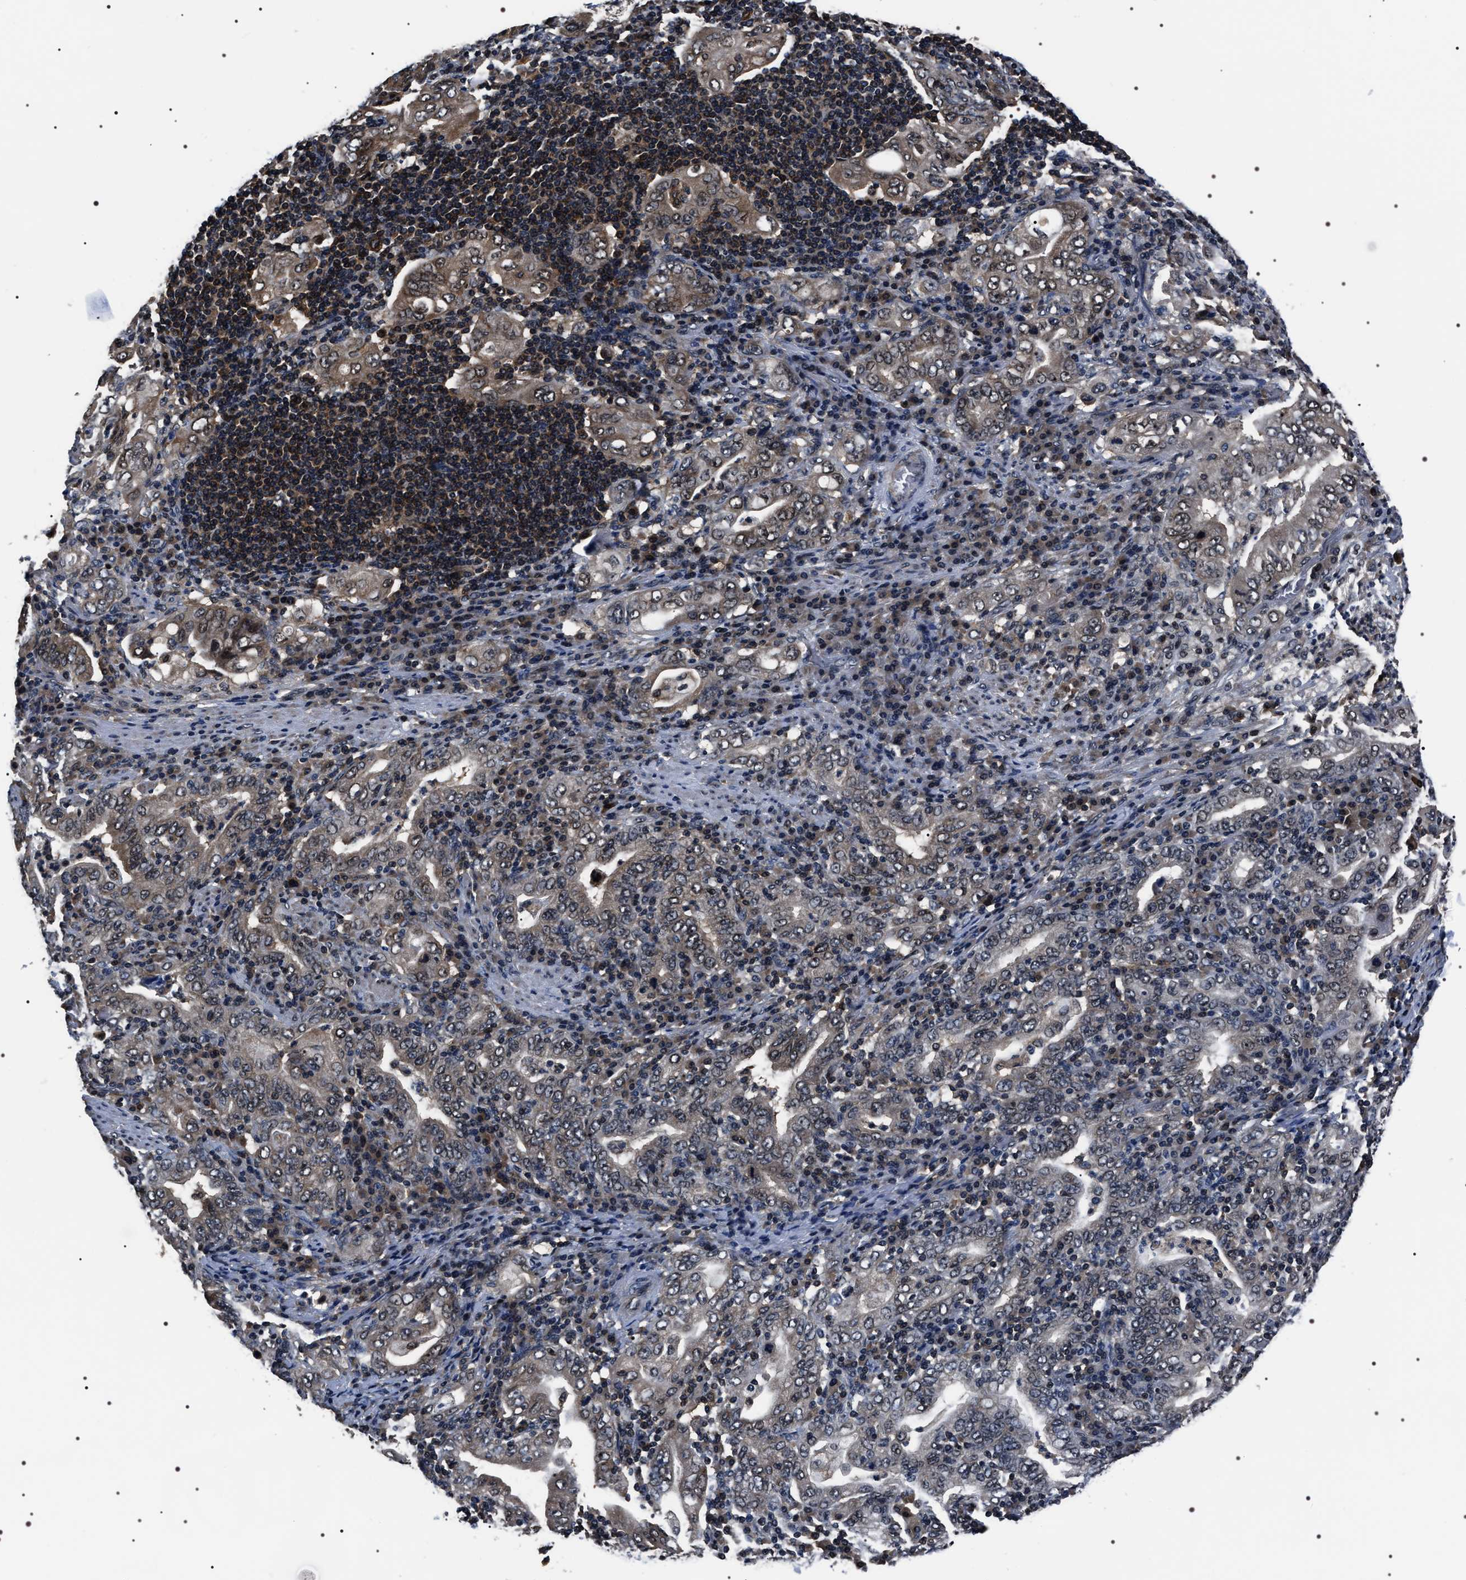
{"staining": {"intensity": "weak", "quantity": ">75%", "location": "cytoplasmic/membranous,nuclear"}, "tissue": "stomach cancer", "cell_type": "Tumor cells", "image_type": "cancer", "snomed": [{"axis": "morphology", "description": "Normal tissue, NOS"}, {"axis": "morphology", "description": "Adenocarcinoma, NOS"}, {"axis": "topography", "description": "Esophagus"}, {"axis": "topography", "description": "Stomach, upper"}, {"axis": "topography", "description": "Peripheral nerve tissue"}], "caption": "A histopathology image of human adenocarcinoma (stomach) stained for a protein demonstrates weak cytoplasmic/membranous and nuclear brown staining in tumor cells.", "gene": "SIPA1", "patient": {"sex": "male", "age": 62}}